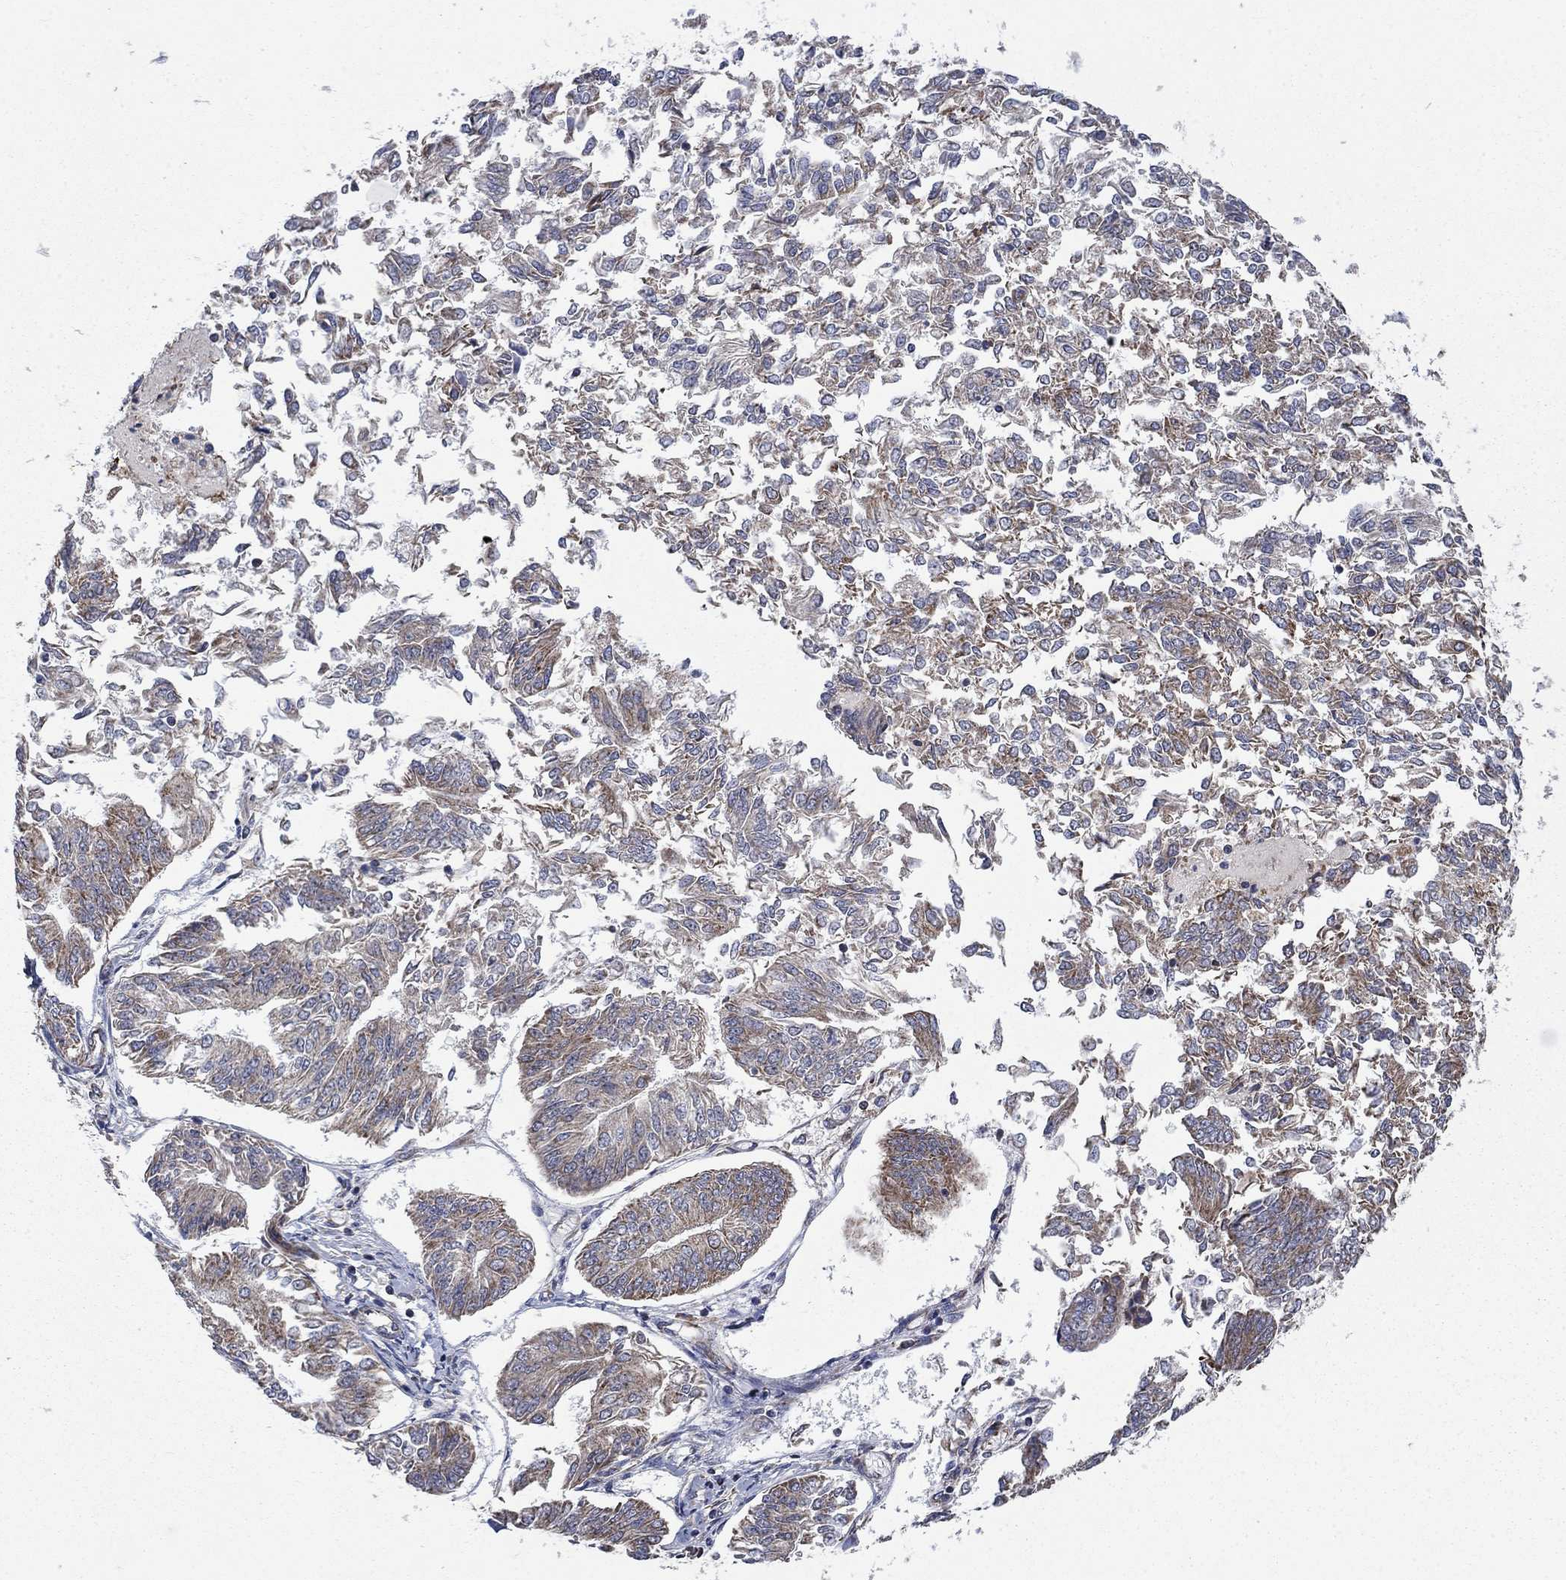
{"staining": {"intensity": "moderate", "quantity": "25%-75%", "location": "cytoplasmic/membranous"}, "tissue": "endometrial cancer", "cell_type": "Tumor cells", "image_type": "cancer", "snomed": [{"axis": "morphology", "description": "Adenocarcinoma, NOS"}, {"axis": "topography", "description": "Endometrium"}], "caption": "Moderate cytoplasmic/membranous expression for a protein is present in about 25%-75% of tumor cells of endometrial cancer using immunohistochemistry.", "gene": "NDUFC1", "patient": {"sex": "female", "age": 58}}